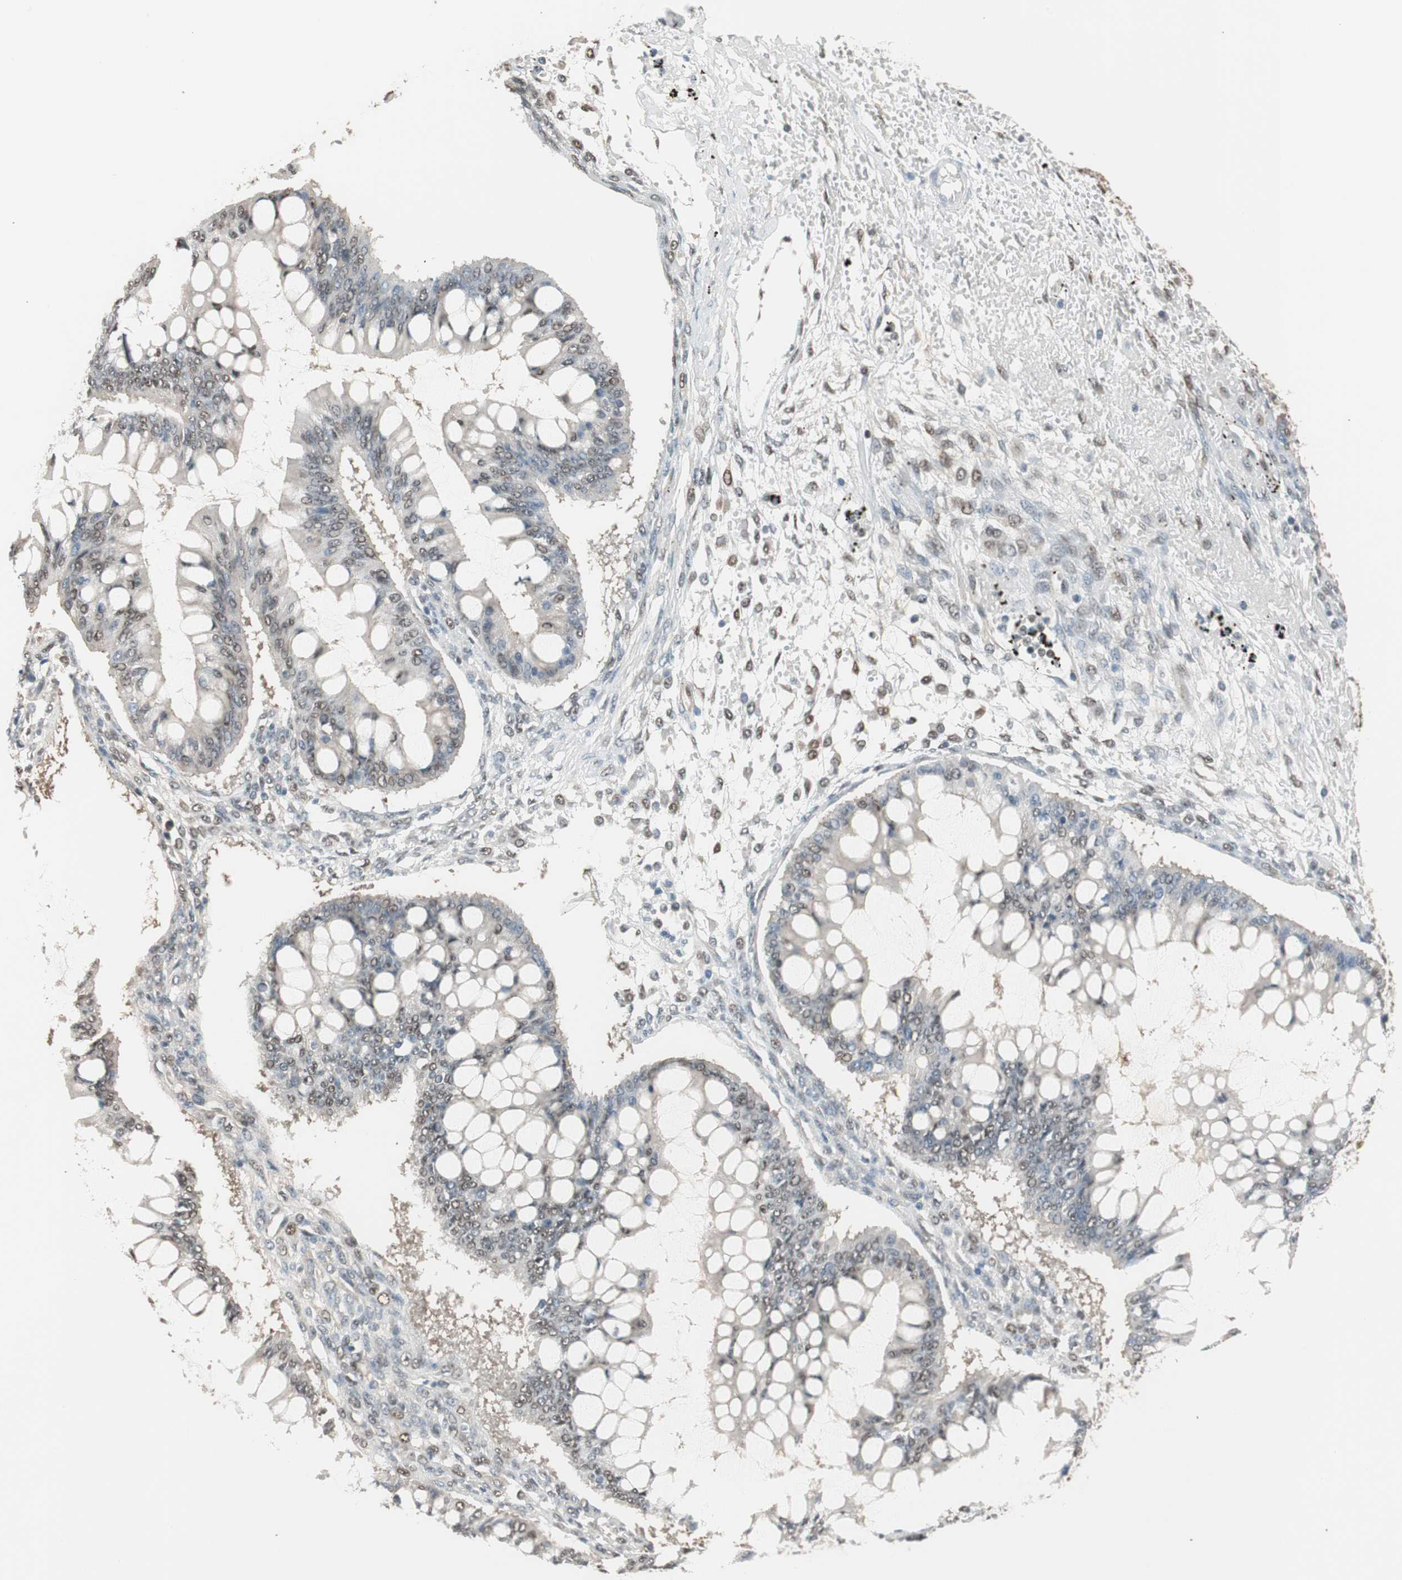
{"staining": {"intensity": "weak", "quantity": "25%-75%", "location": "nuclear"}, "tissue": "ovarian cancer", "cell_type": "Tumor cells", "image_type": "cancer", "snomed": [{"axis": "morphology", "description": "Cystadenocarcinoma, mucinous, NOS"}, {"axis": "topography", "description": "Ovary"}], "caption": "IHC histopathology image of neoplastic tissue: ovarian mucinous cystadenocarcinoma stained using IHC reveals low levels of weak protein expression localized specifically in the nuclear of tumor cells, appearing as a nuclear brown color.", "gene": "LONP2", "patient": {"sex": "female", "age": 73}}